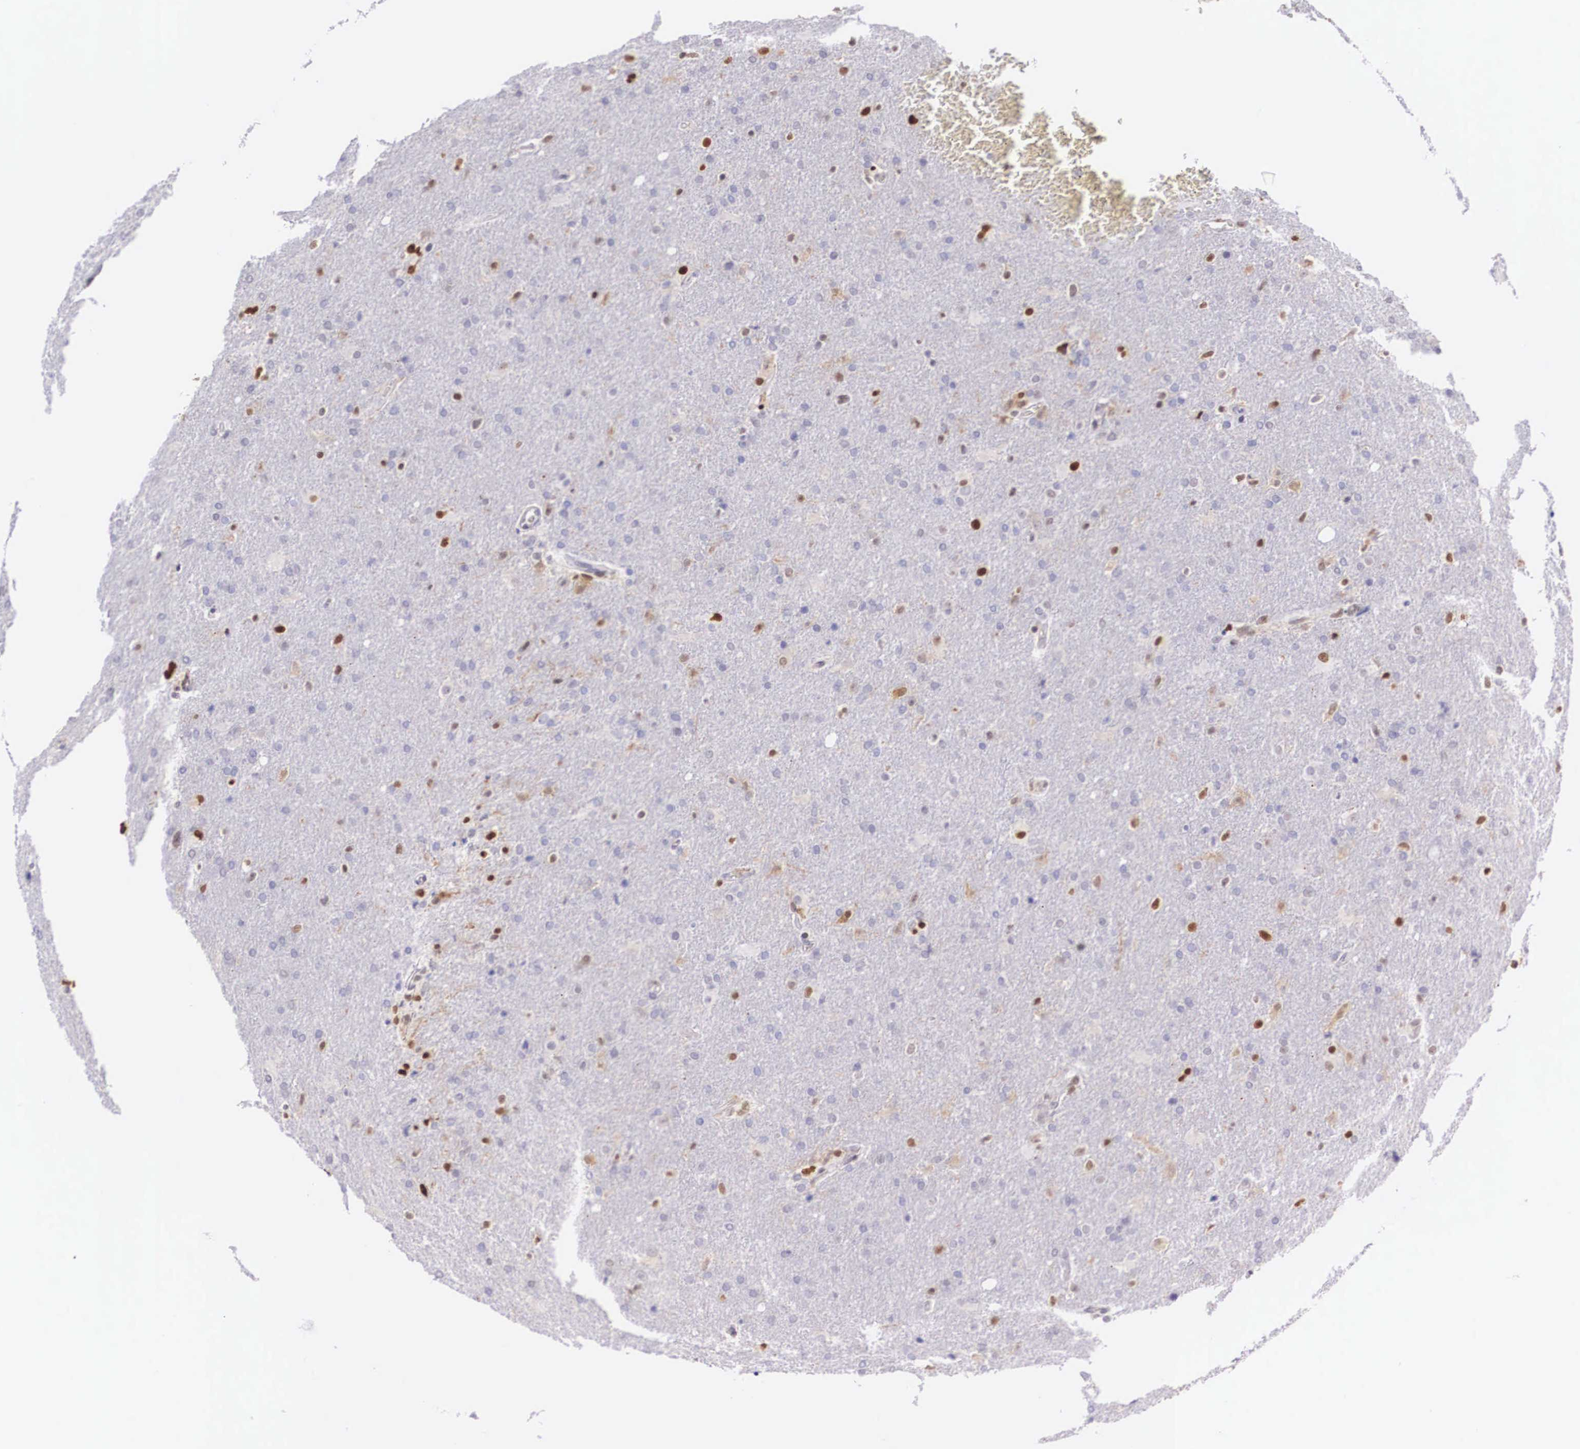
{"staining": {"intensity": "moderate", "quantity": "<25%", "location": "nuclear"}, "tissue": "glioma", "cell_type": "Tumor cells", "image_type": "cancer", "snomed": [{"axis": "morphology", "description": "Glioma, malignant, High grade"}, {"axis": "topography", "description": "Brain"}], "caption": "A histopathology image of human glioma stained for a protein exhibits moderate nuclear brown staining in tumor cells.", "gene": "HMGN5", "patient": {"sex": "male", "age": 68}}